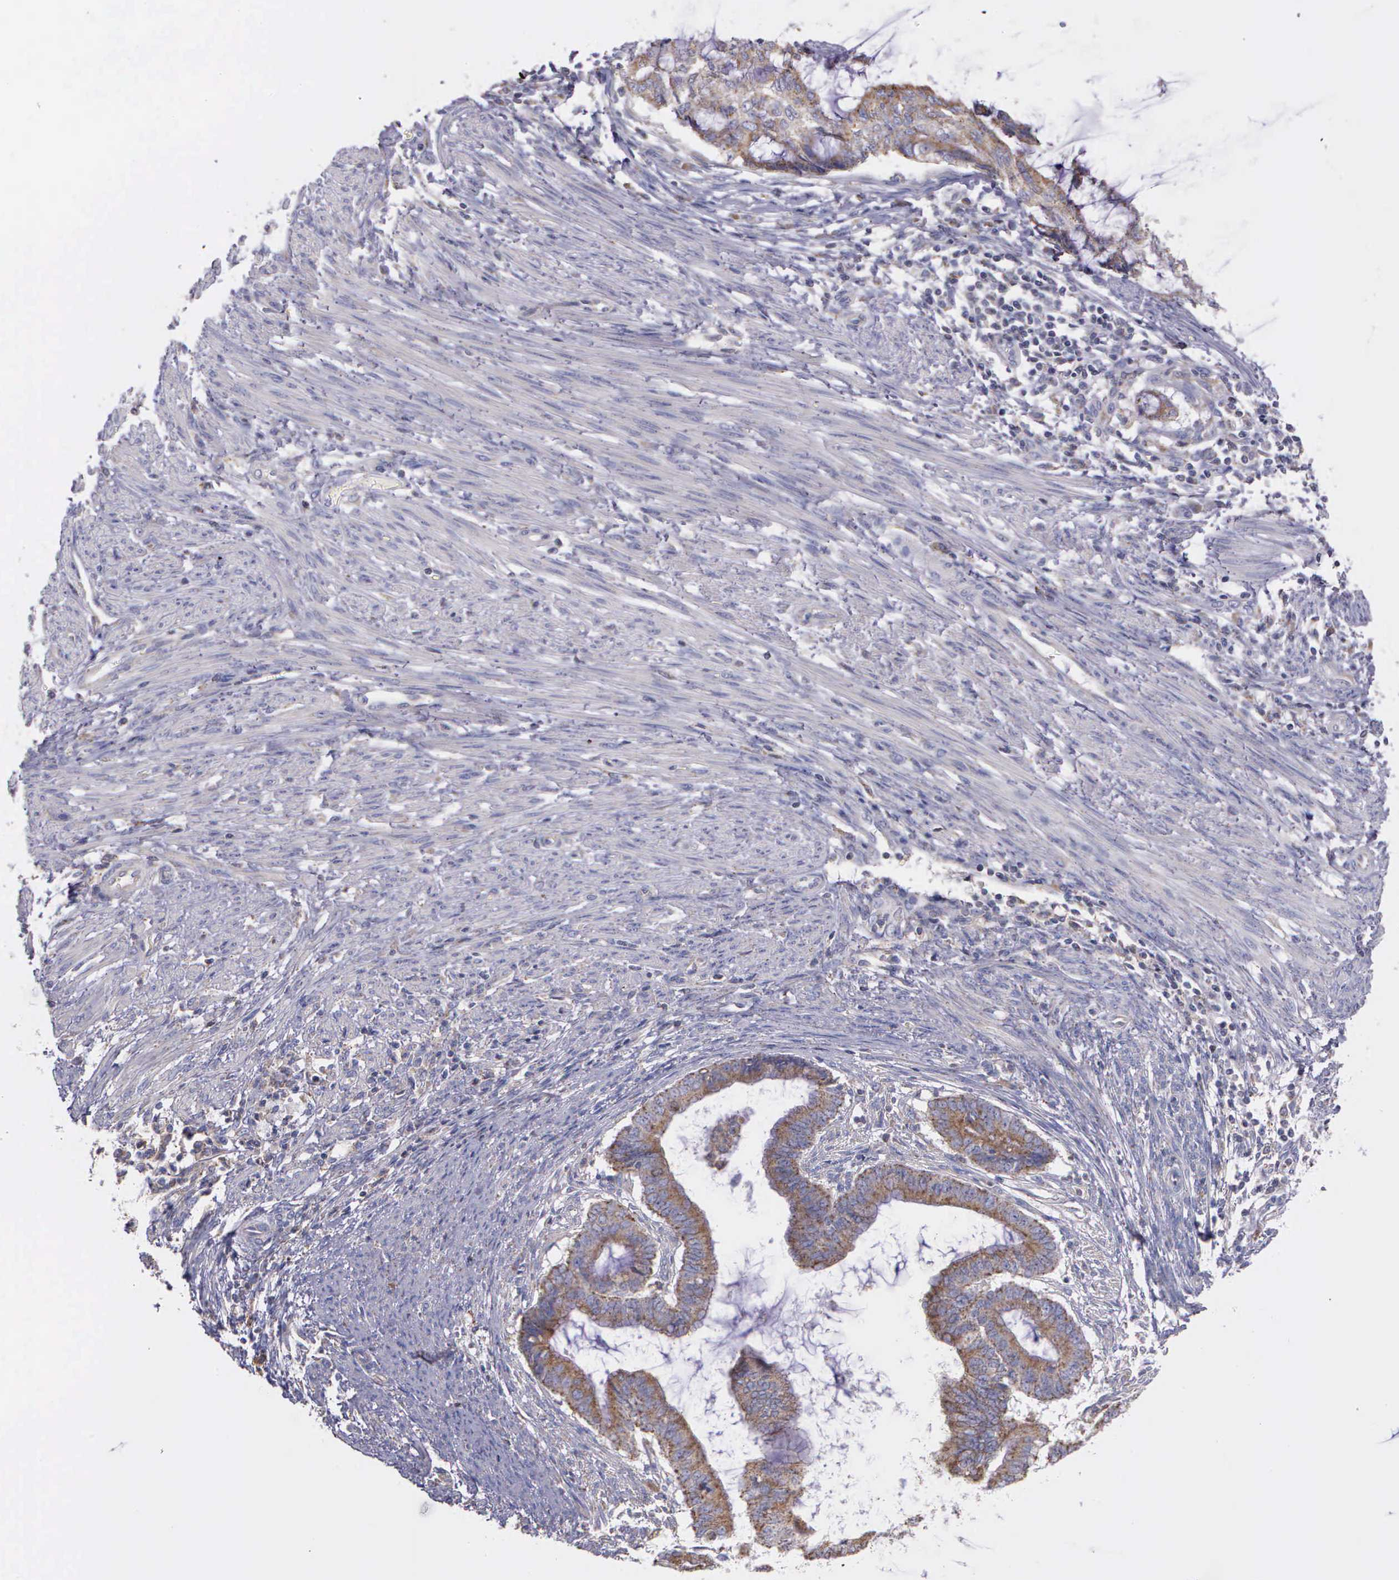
{"staining": {"intensity": "weak", "quantity": ">75%", "location": "cytoplasmic/membranous"}, "tissue": "endometrial cancer", "cell_type": "Tumor cells", "image_type": "cancer", "snomed": [{"axis": "morphology", "description": "Adenocarcinoma, NOS"}, {"axis": "topography", "description": "Endometrium"}], "caption": "IHC (DAB (3,3'-diaminobenzidine)) staining of human endometrial cancer shows weak cytoplasmic/membranous protein expression in about >75% of tumor cells.", "gene": "MIA2", "patient": {"sex": "female", "age": 63}}